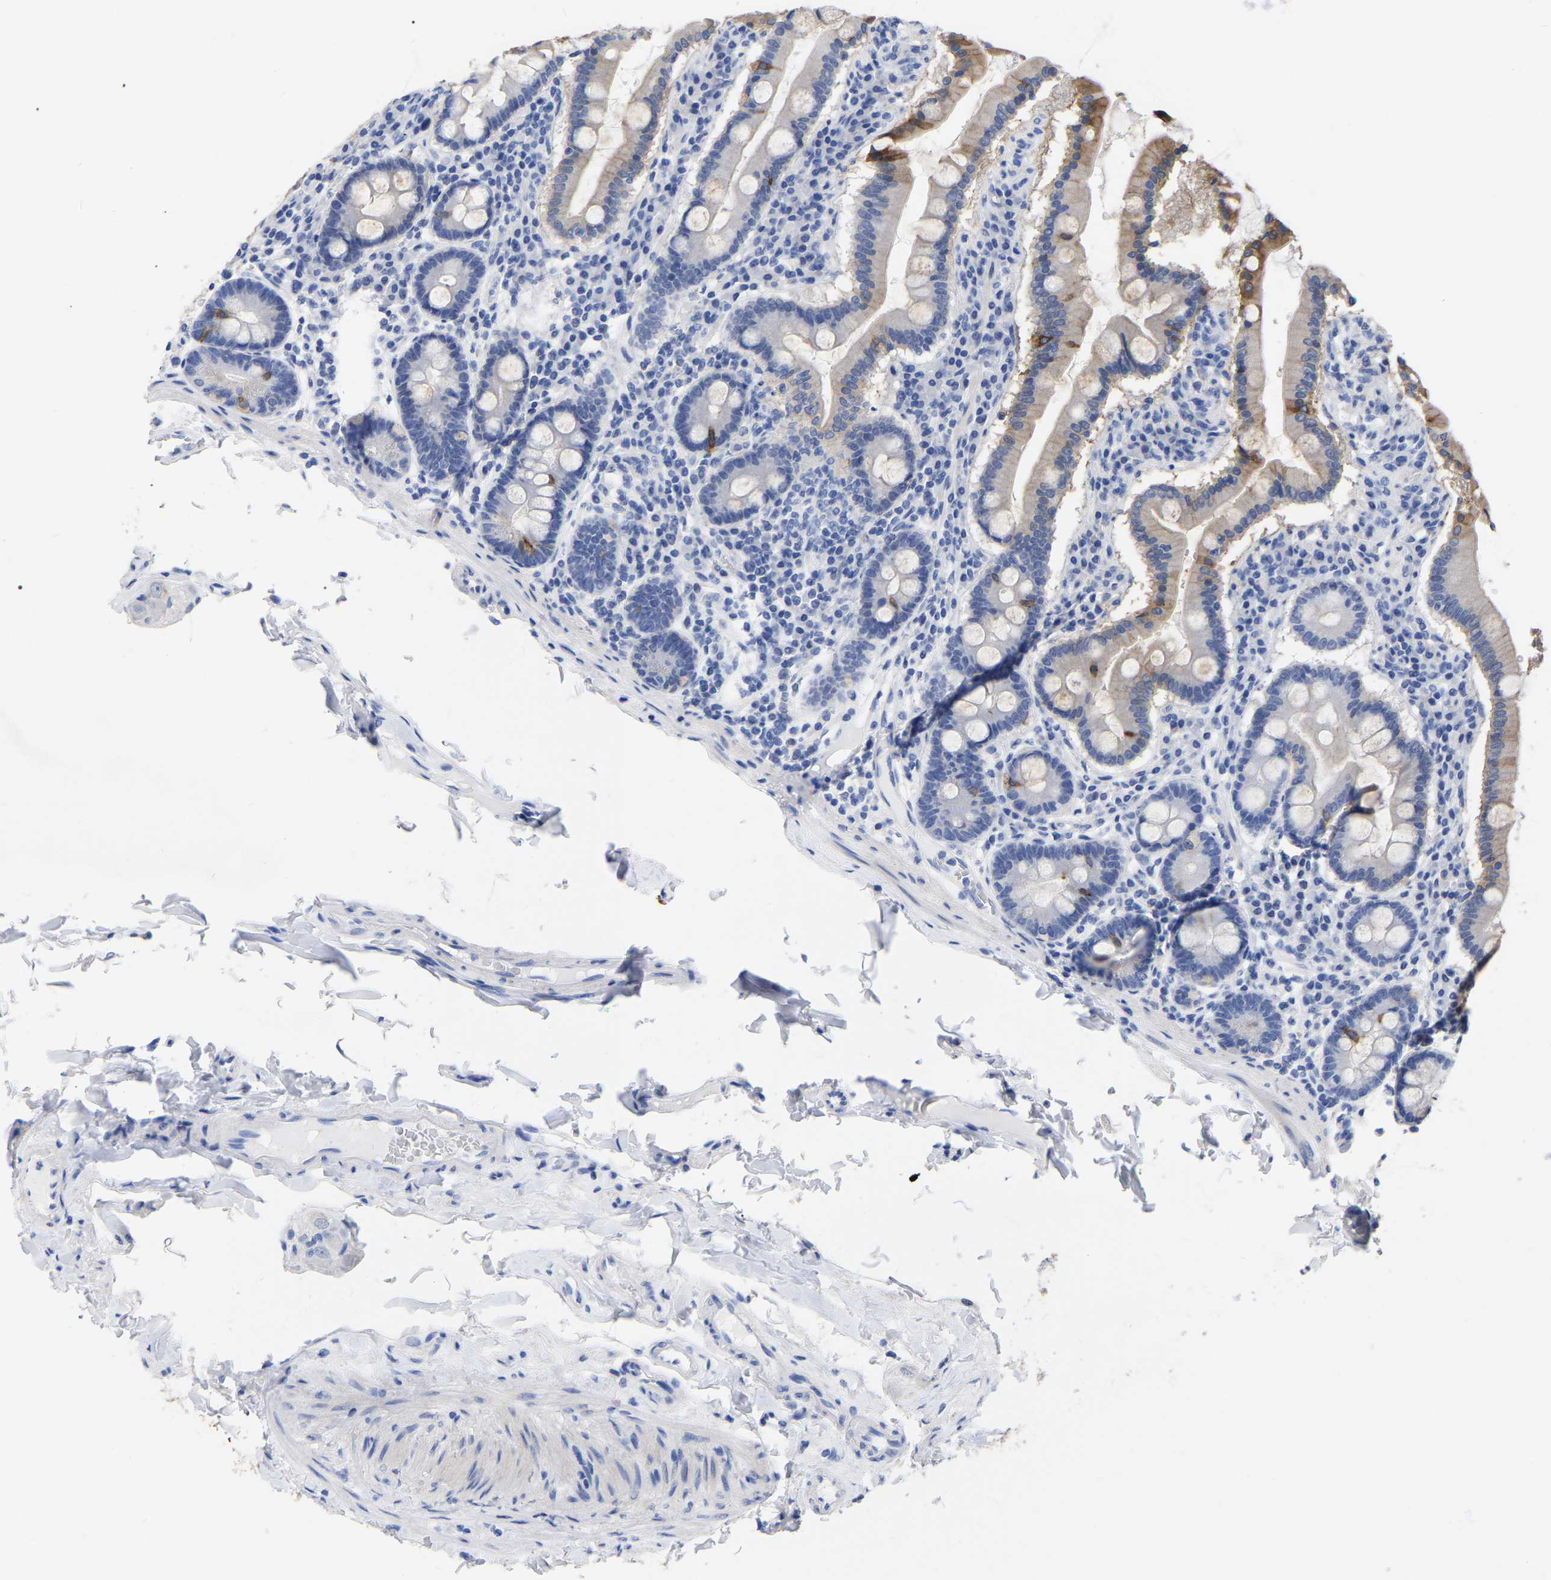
{"staining": {"intensity": "moderate", "quantity": "25%-75%", "location": "cytoplasmic/membranous"}, "tissue": "duodenum", "cell_type": "Glandular cells", "image_type": "normal", "snomed": [{"axis": "morphology", "description": "Normal tissue, NOS"}, {"axis": "topography", "description": "Duodenum"}], "caption": "An image showing moderate cytoplasmic/membranous staining in about 25%-75% of glandular cells in unremarkable duodenum, as visualized by brown immunohistochemical staining.", "gene": "ANXA13", "patient": {"sex": "male", "age": 50}}